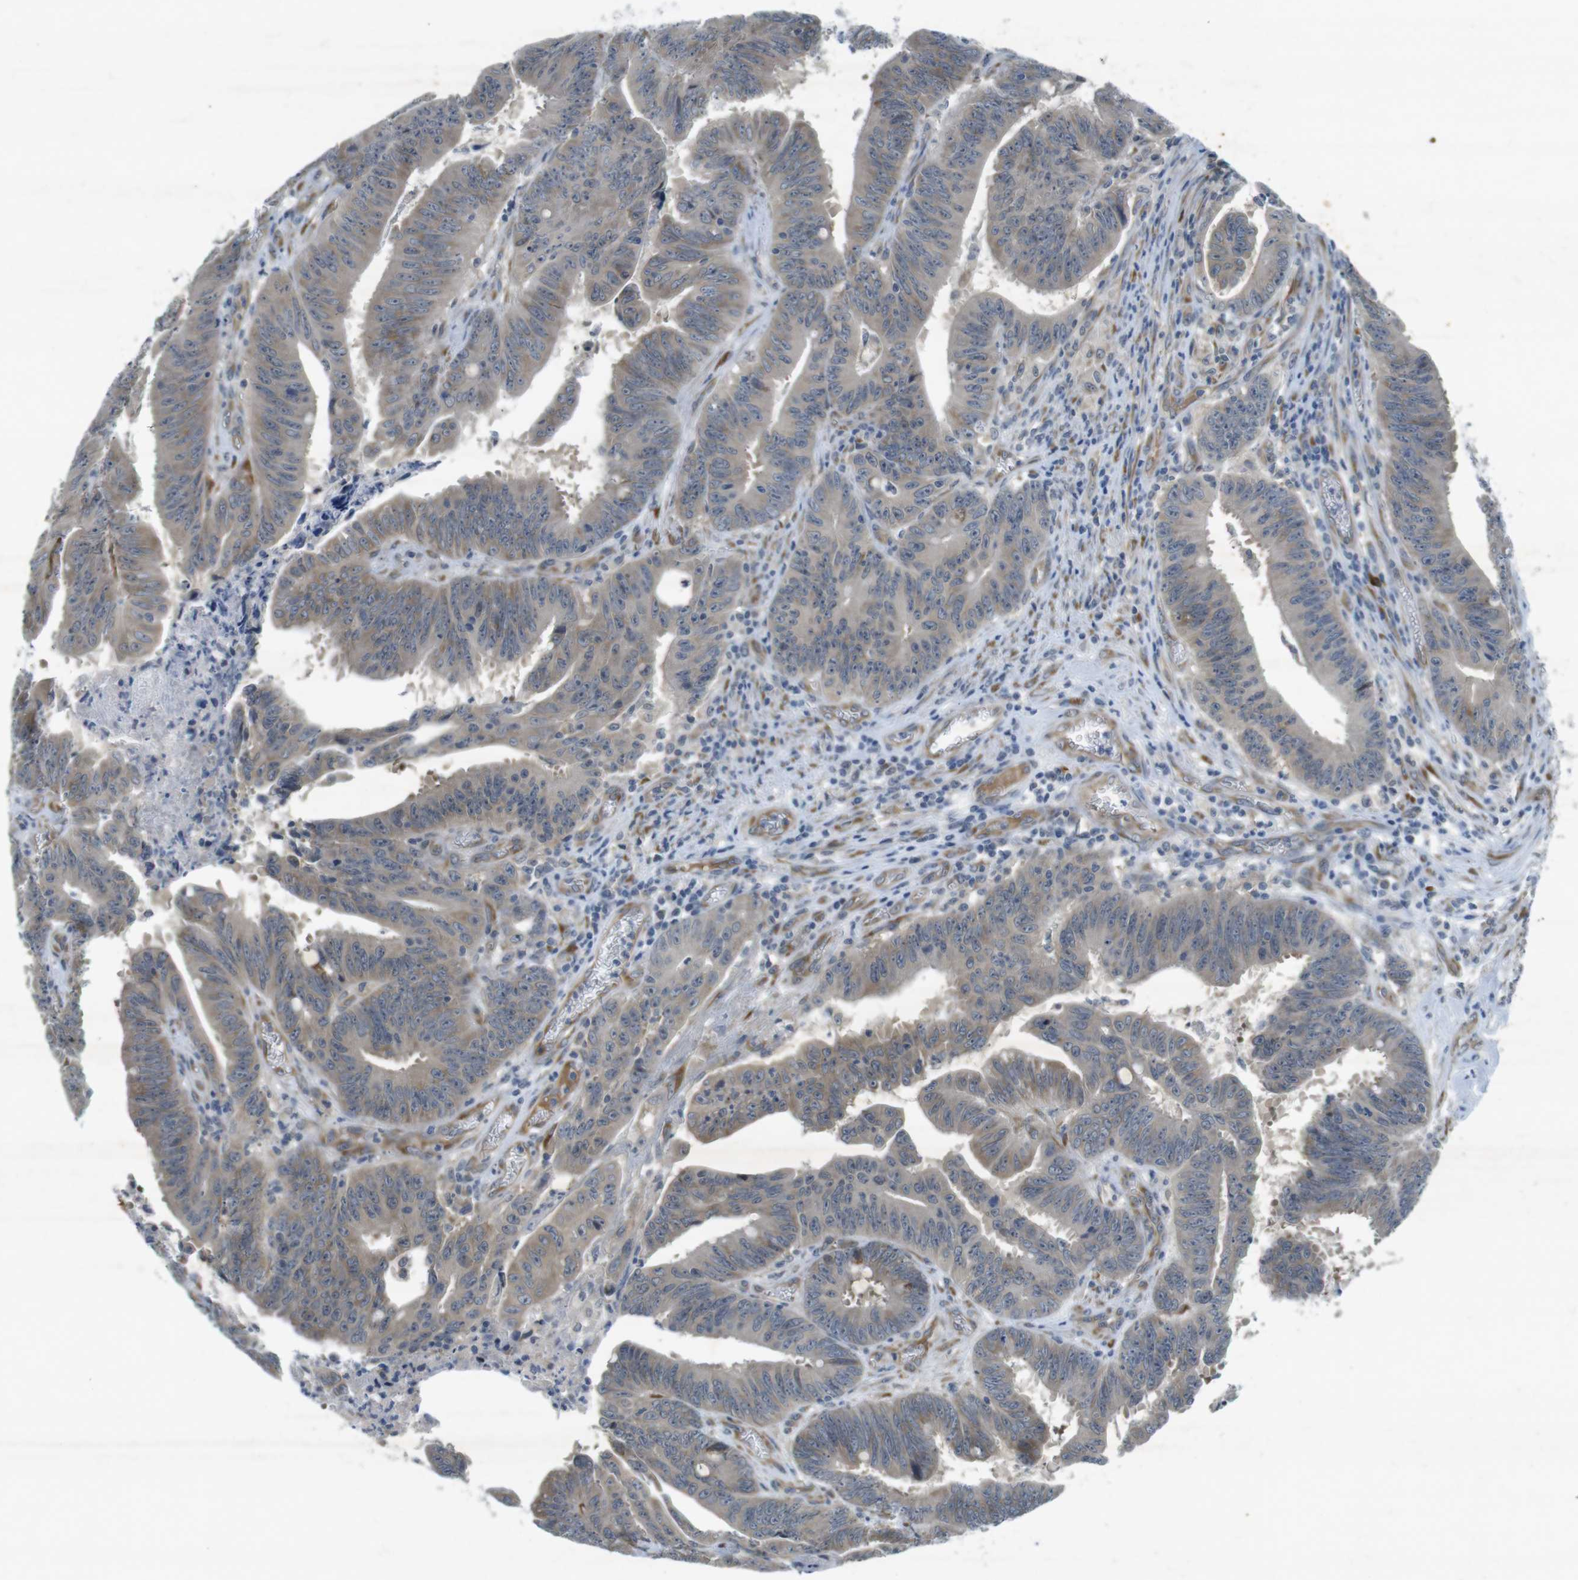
{"staining": {"intensity": "weak", "quantity": "<25%", "location": "cytoplasmic/membranous"}, "tissue": "colorectal cancer", "cell_type": "Tumor cells", "image_type": "cancer", "snomed": [{"axis": "morphology", "description": "Adenocarcinoma, NOS"}, {"axis": "topography", "description": "Colon"}], "caption": "Immunohistochemical staining of colorectal cancer reveals no significant expression in tumor cells.", "gene": "FLCN", "patient": {"sex": "male", "age": 45}}